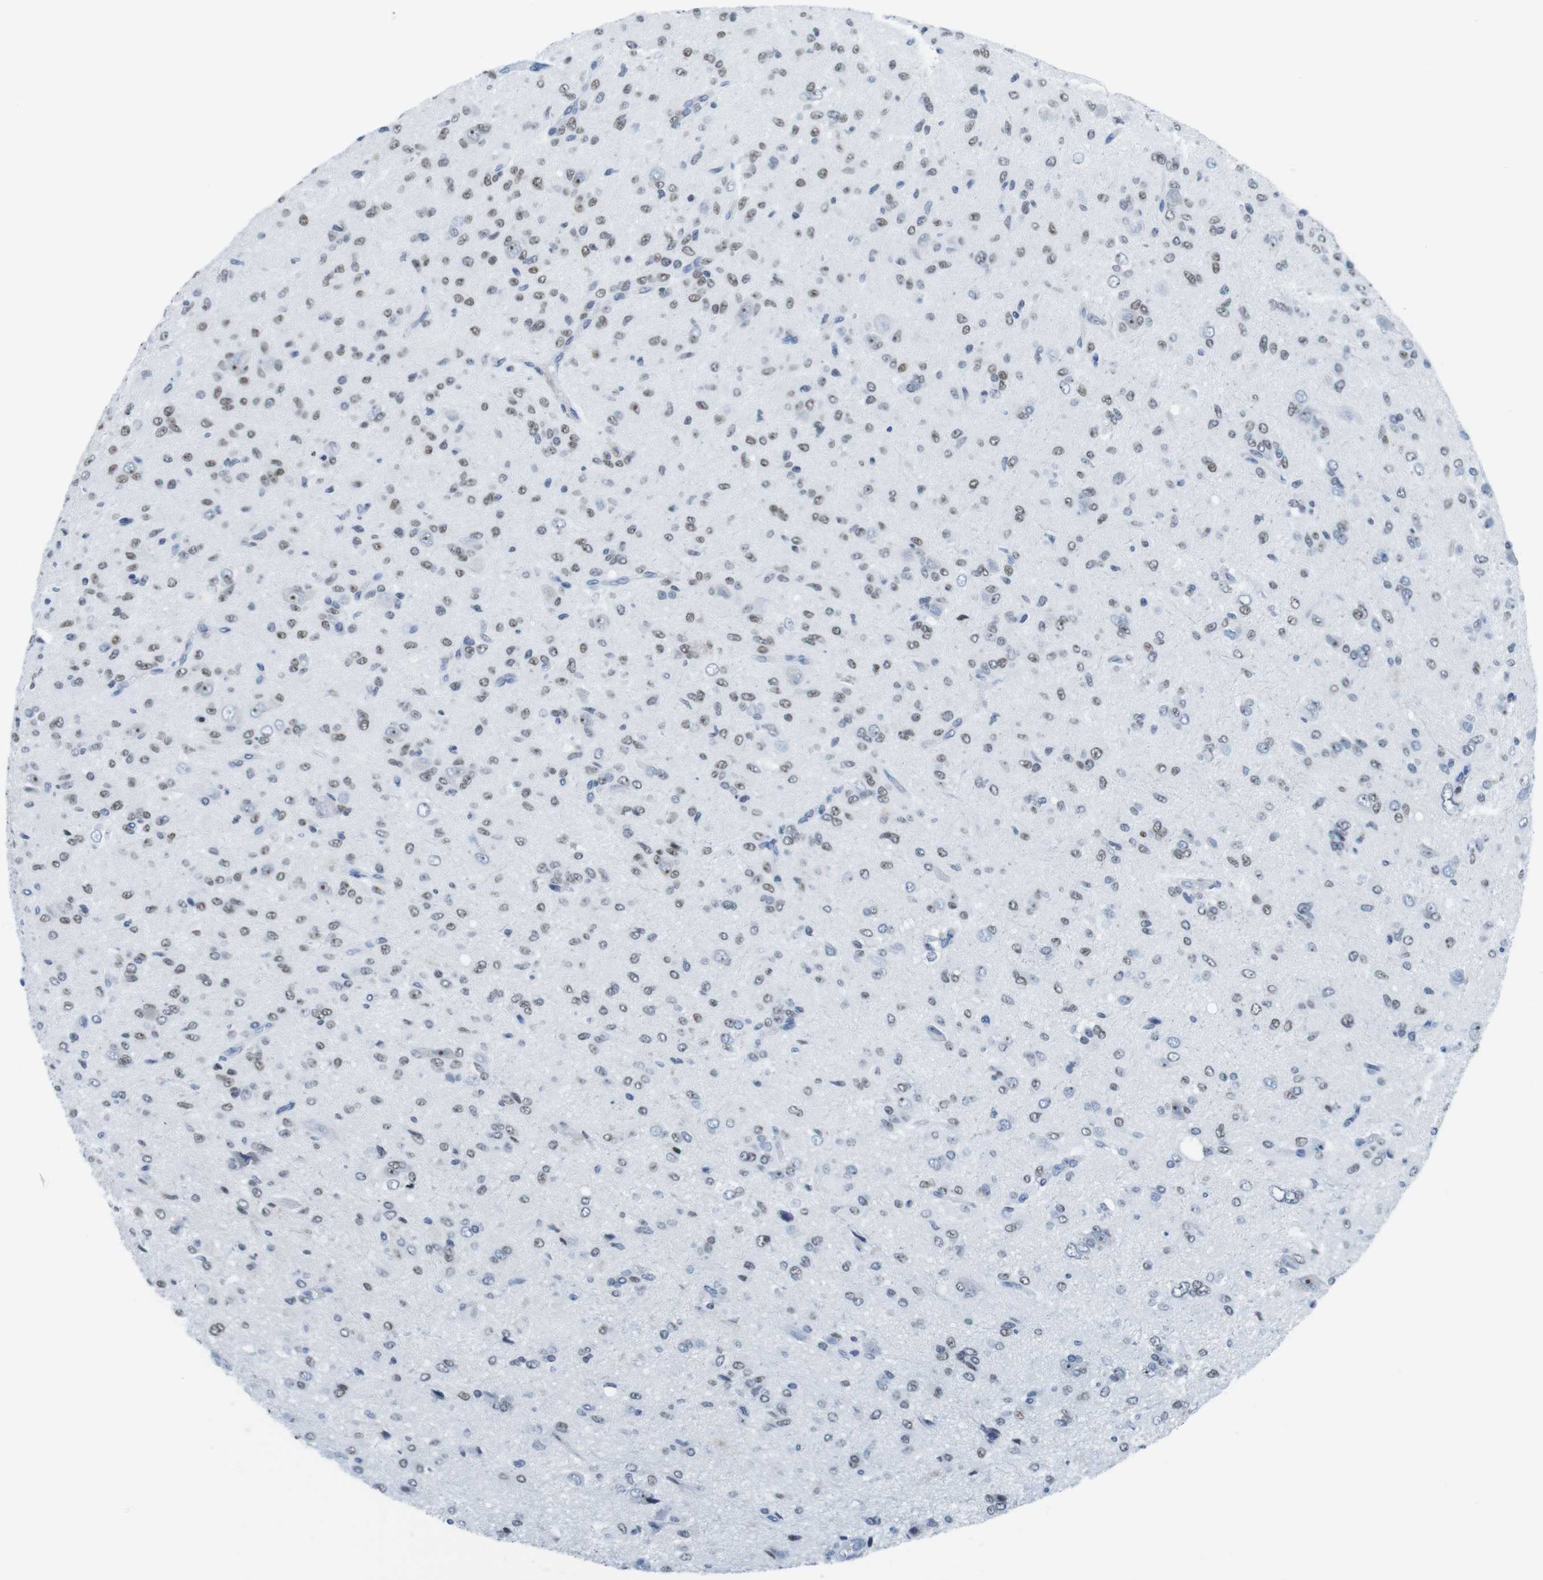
{"staining": {"intensity": "weak", "quantity": "25%-75%", "location": "nuclear"}, "tissue": "glioma", "cell_type": "Tumor cells", "image_type": "cancer", "snomed": [{"axis": "morphology", "description": "Glioma, malignant, High grade"}, {"axis": "topography", "description": "Brain"}], "caption": "Human glioma stained with a brown dye exhibits weak nuclear positive staining in about 25%-75% of tumor cells.", "gene": "NIFK", "patient": {"sex": "female", "age": 59}}